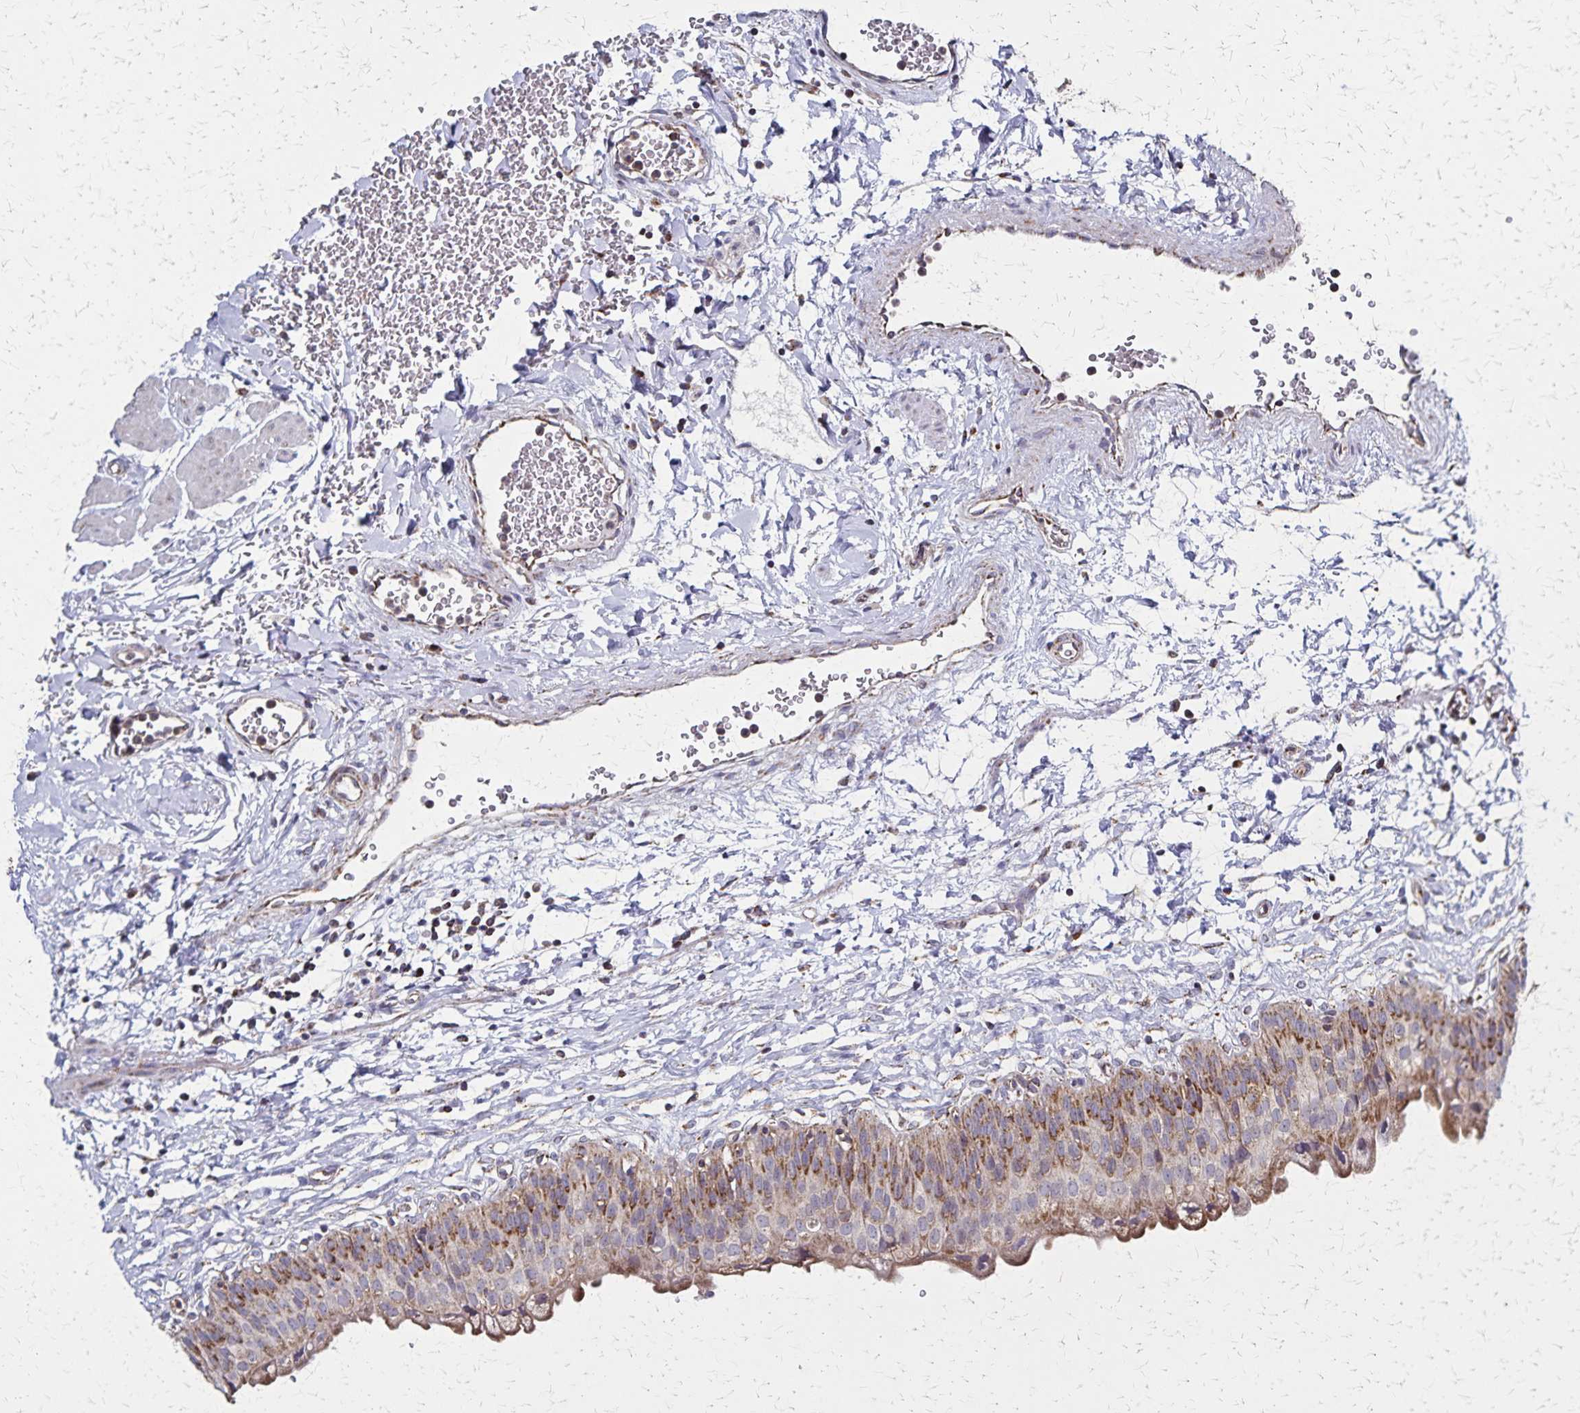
{"staining": {"intensity": "moderate", "quantity": ">75%", "location": "cytoplasmic/membranous"}, "tissue": "urinary bladder", "cell_type": "Urothelial cells", "image_type": "normal", "snomed": [{"axis": "morphology", "description": "Normal tissue, NOS"}, {"axis": "topography", "description": "Urinary bladder"}], "caption": "An immunohistochemistry (IHC) image of normal tissue is shown. Protein staining in brown highlights moderate cytoplasmic/membranous positivity in urinary bladder within urothelial cells.", "gene": "NFS1", "patient": {"sex": "male", "age": 55}}